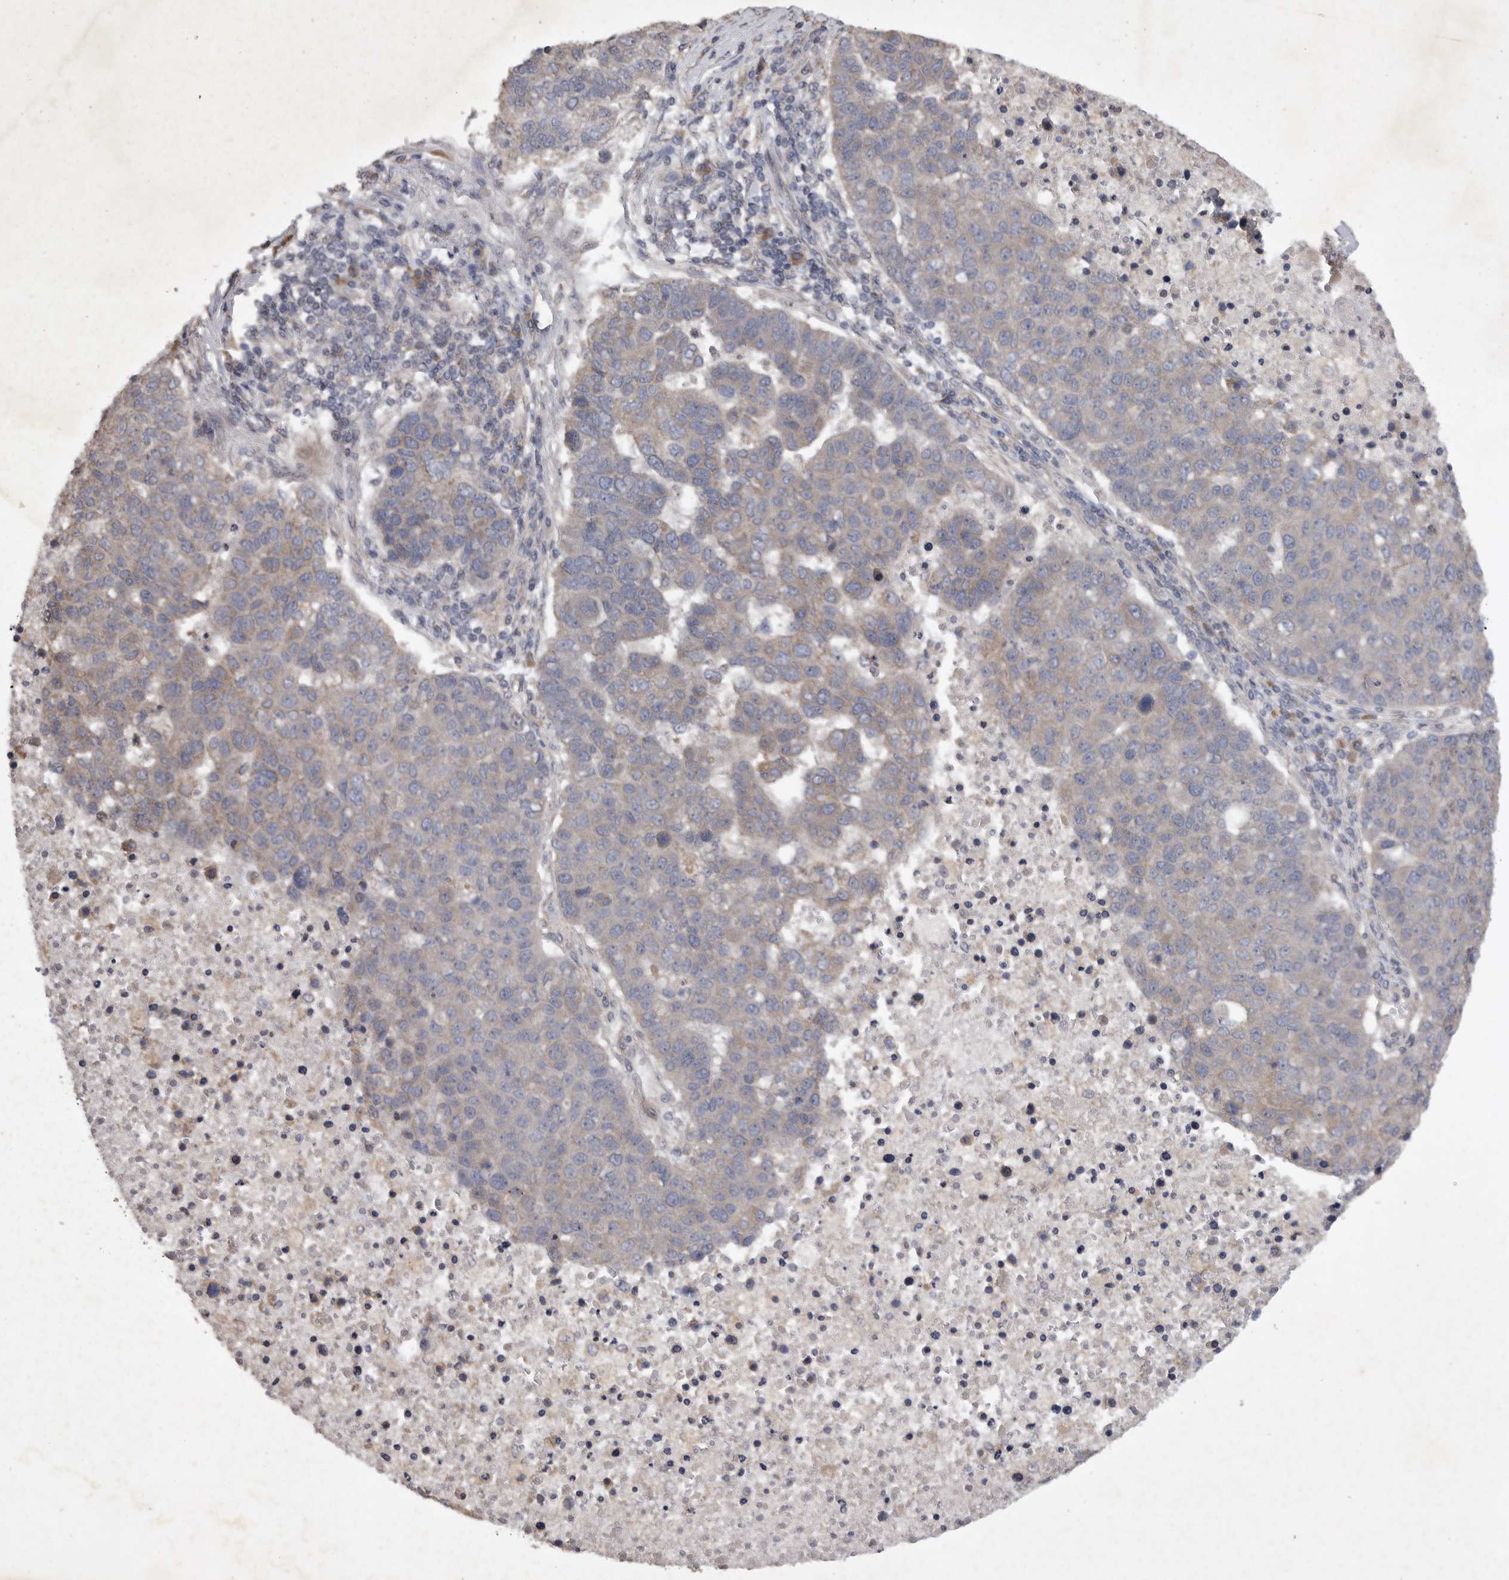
{"staining": {"intensity": "weak", "quantity": "<25%", "location": "cytoplasmic/membranous"}, "tissue": "pancreatic cancer", "cell_type": "Tumor cells", "image_type": "cancer", "snomed": [{"axis": "morphology", "description": "Adenocarcinoma, NOS"}, {"axis": "topography", "description": "Pancreas"}], "caption": "A high-resolution image shows immunohistochemistry (IHC) staining of adenocarcinoma (pancreatic), which demonstrates no significant positivity in tumor cells.", "gene": "EDEM3", "patient": {"sex": "female", "age": 61}}